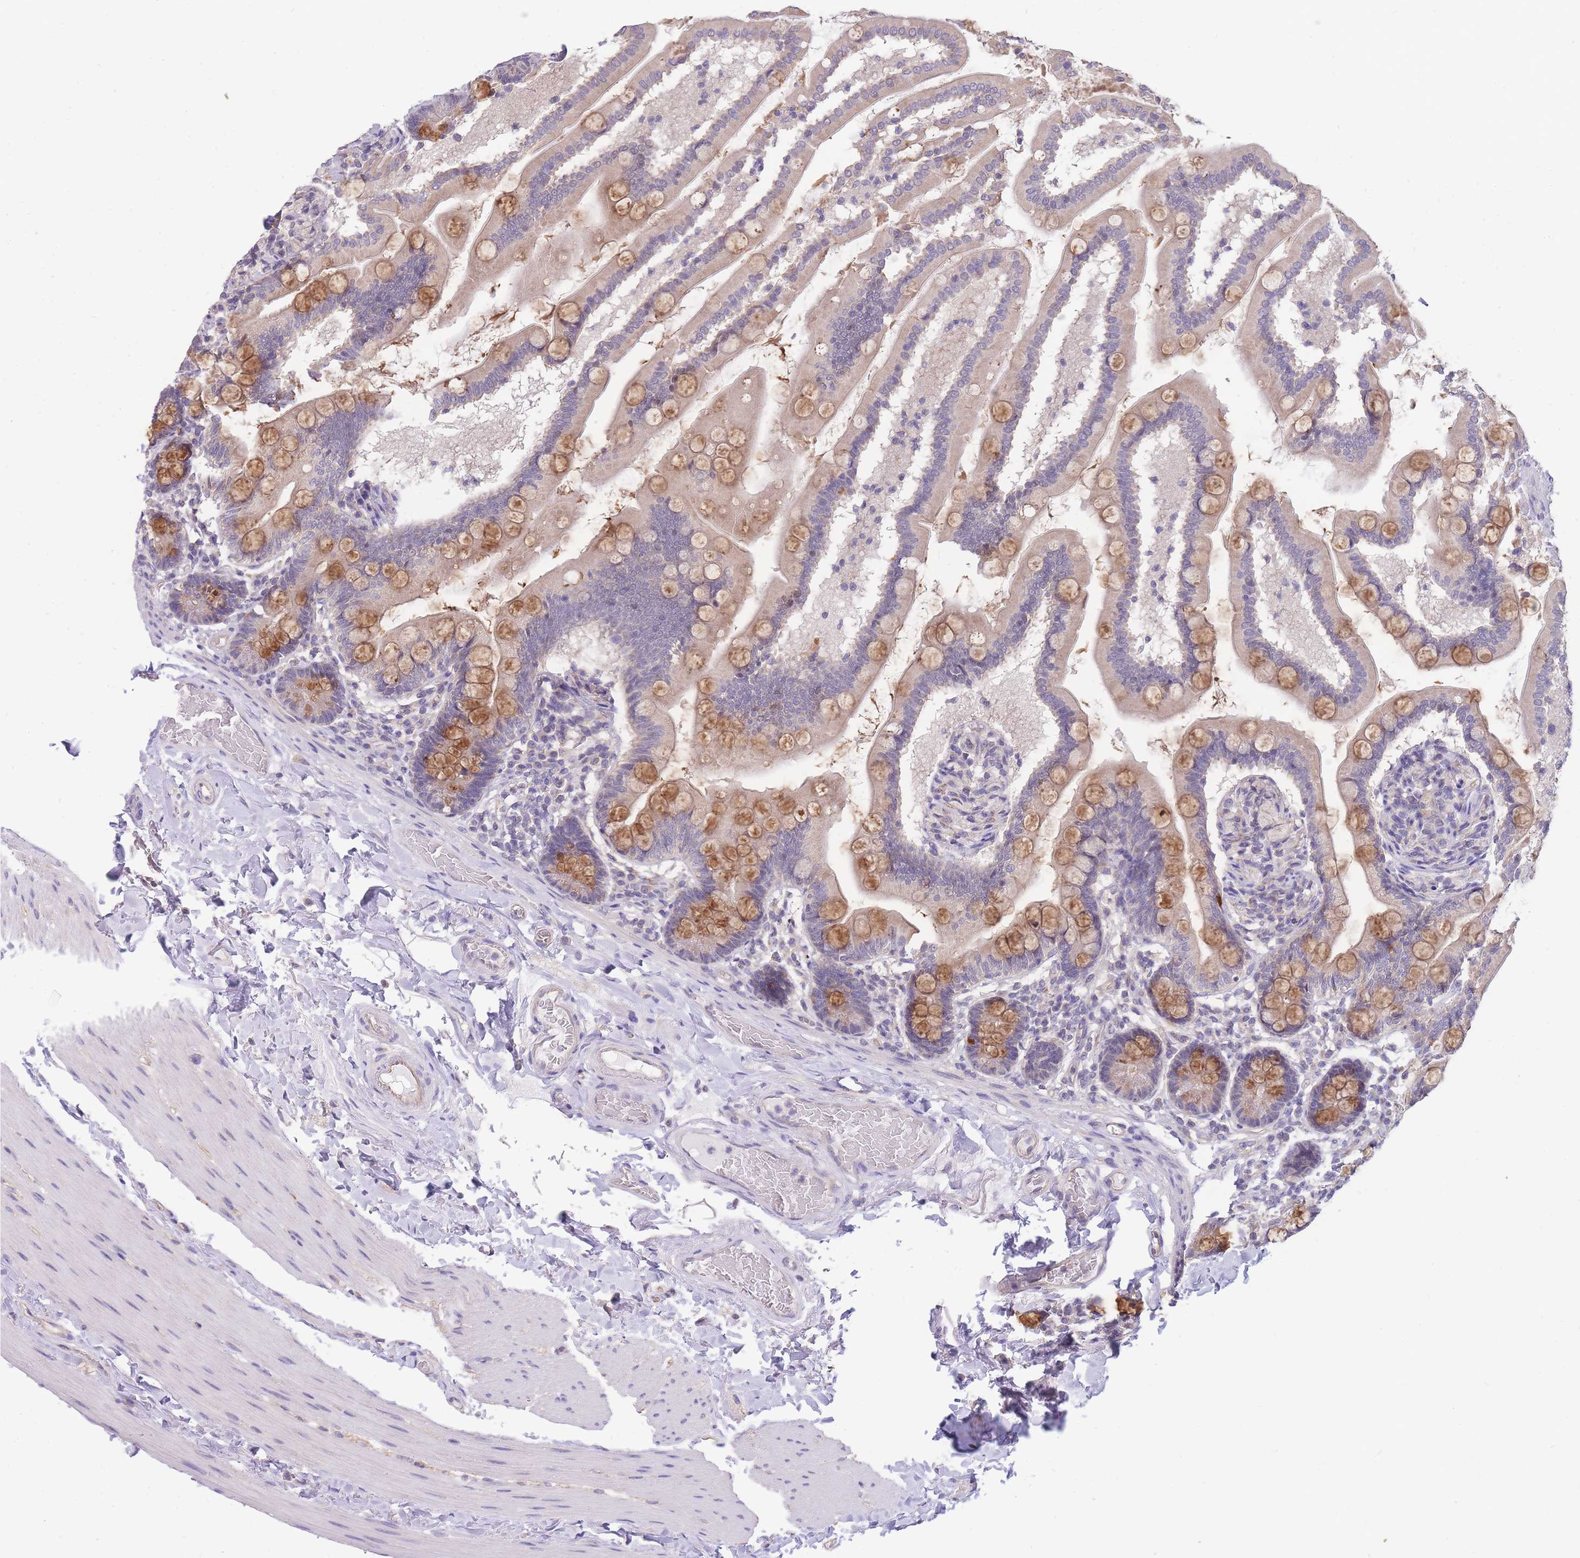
{"staining": {"intensity": "moderate", "quantity": "25%-75%", "location": "cytoplasmic/membranous"}, "tissue": "small intestine", "cell_type": "Glandular cells", "image_type": "normal", "snomed": [{"axis": "morphology", "description": "Normal tissue, NOS"}, {"axis": "topography", "description": "Small intestine"}], "caption": "This image reveals IHC staining of benign human small intestine, with medium moderate cytoplasmic/membranous positivity in approximately 25%-75% of glandular cells.", "gene": "C19orf25", "patient": {"sex": "female", "age": 64}}